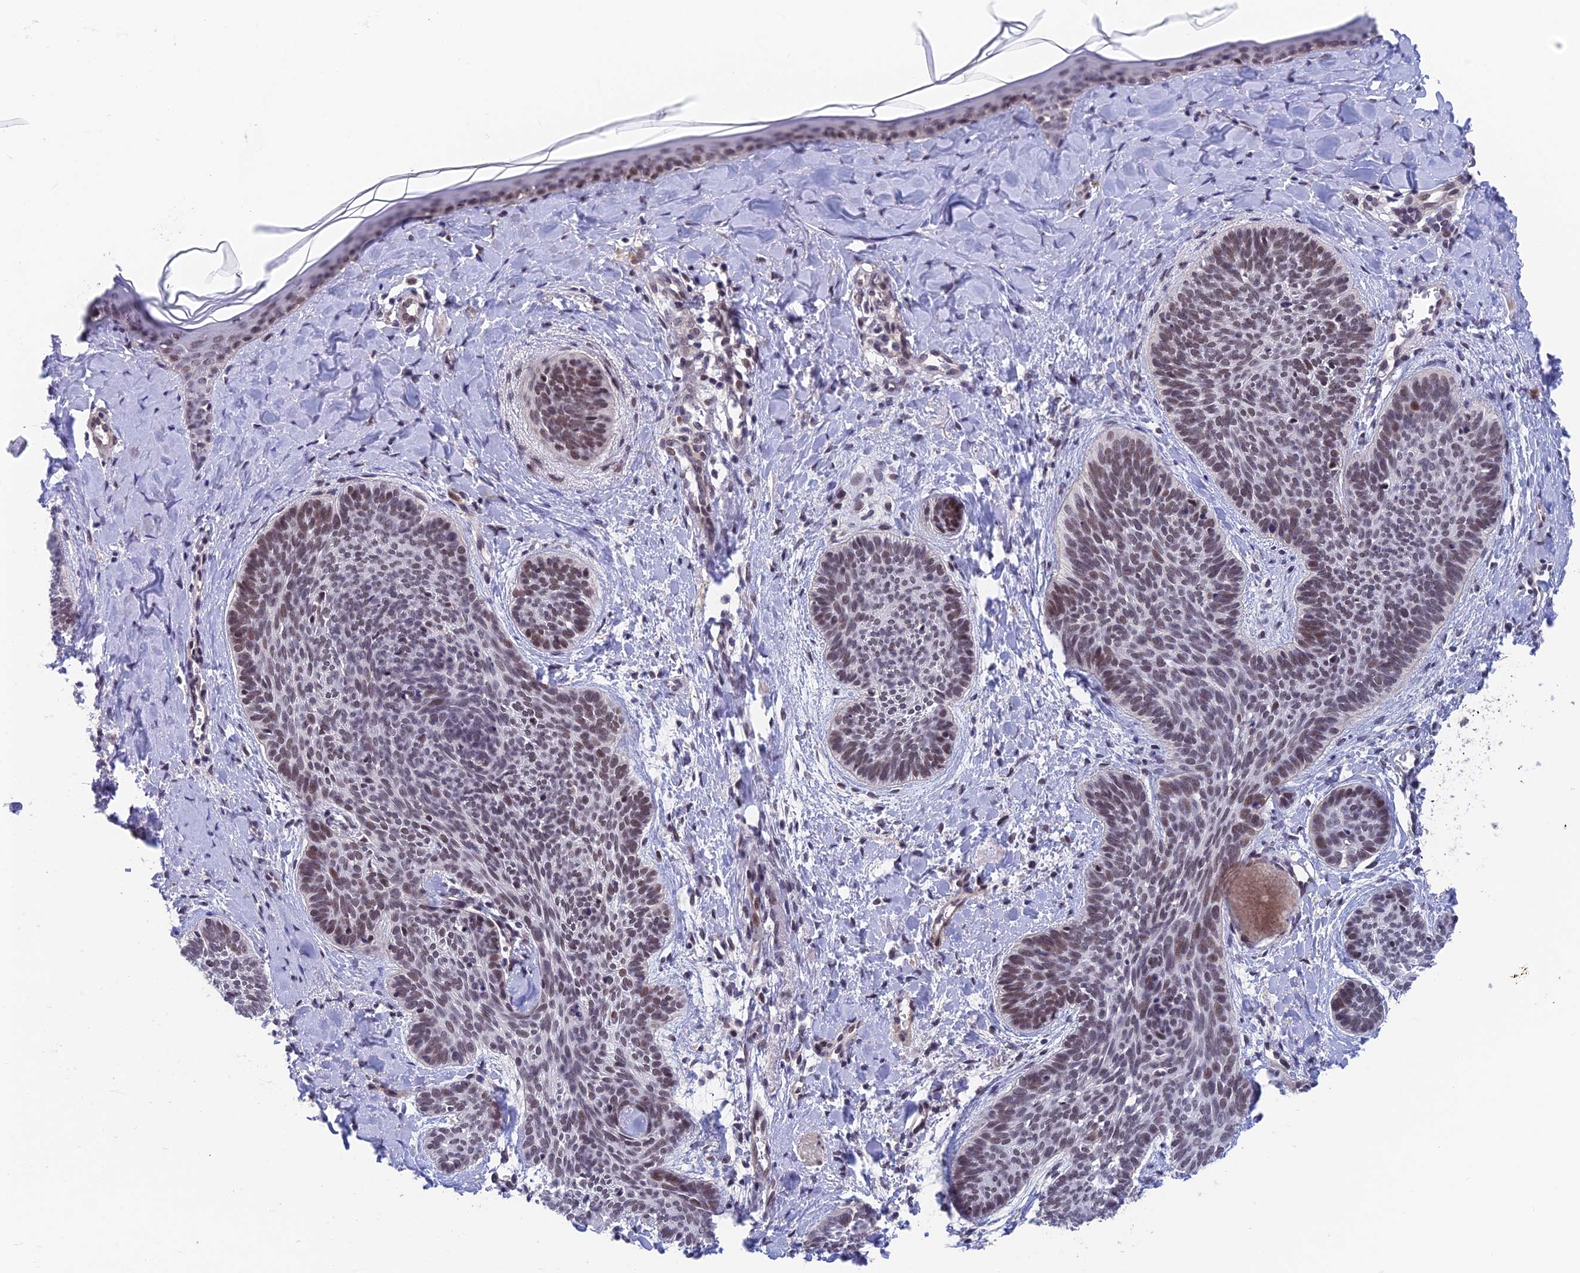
{"staining": {"intensity": "weak", "quantity": "<25%", "location": "nuclear"}, "tissue": "skin cancer", "cell_type": "Tumor cells", "image_type": "cancer", "snomed": [{"axis": "morphology", "description": "Basal cell carcinoma"}, {"axis": "topography", "description": "Skin"}], "caption": "This histopathology image is of skin basal cell carcinoma stained with IHC to label a protein in brown with the nuclei are counter-stained blue. There is no expression in tumor cells.", "gene": "NSMCE1", "patient": {"sex": "female", "age": 81}}